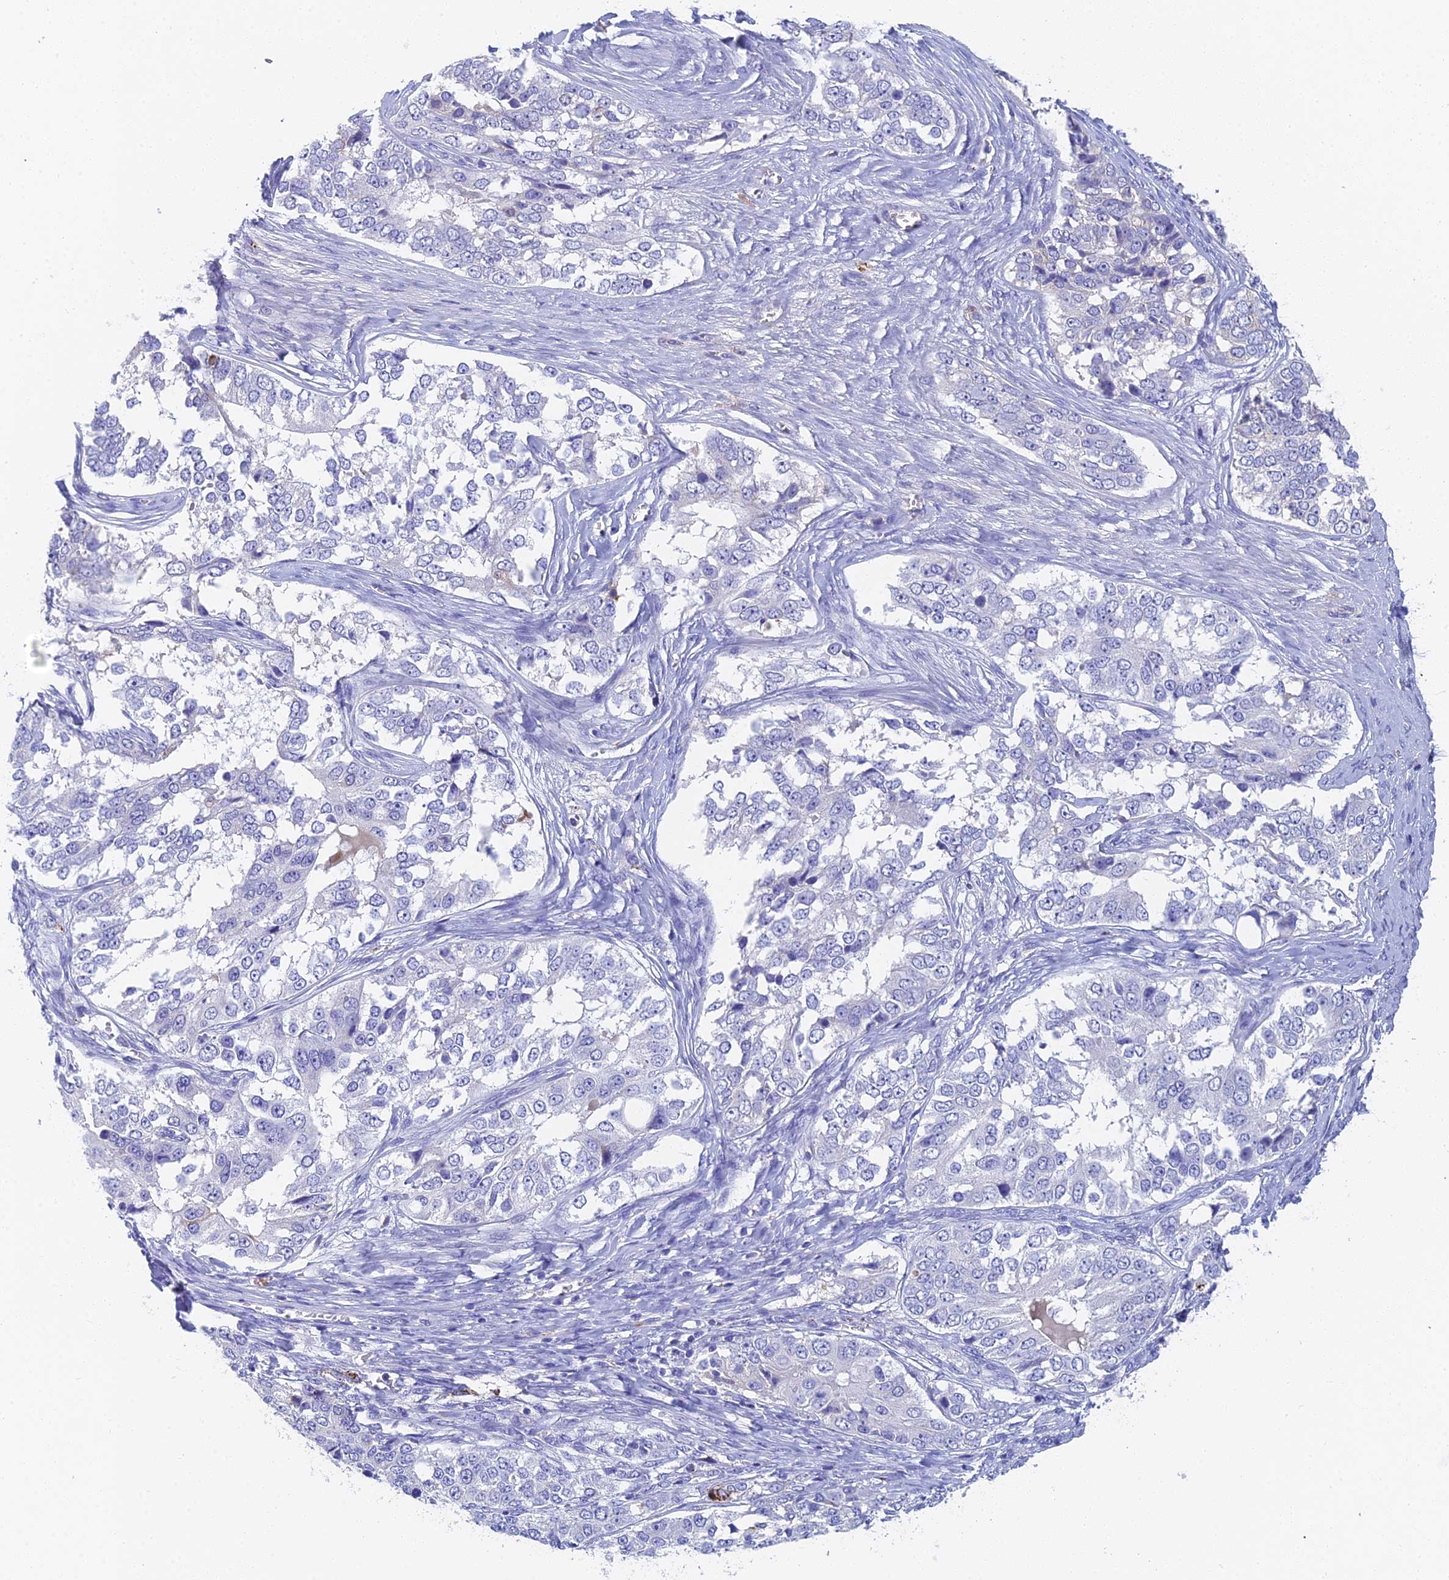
{"staining": {"intensity": "negative", "quantity": "none", "location": "none"}, "tissue": "ovarian cancer", "cell_type": "Tumor cells", "image_type": "cancer", "snomed": [{"axis": "morphology", "description": "Carcinoma, endometroid"}, {"axis": "topography", "description": "Ovary"}], "caption": "Tumor cells show no significant expression in ovarian endometroid carcinoma. Brightfield microscopy of IHC stained with DAB (brown) and hematoxylin (blue), captured at high magnification.", "gene": "ADAMTS13", "patient": {"sex": "female", "age": 51}}